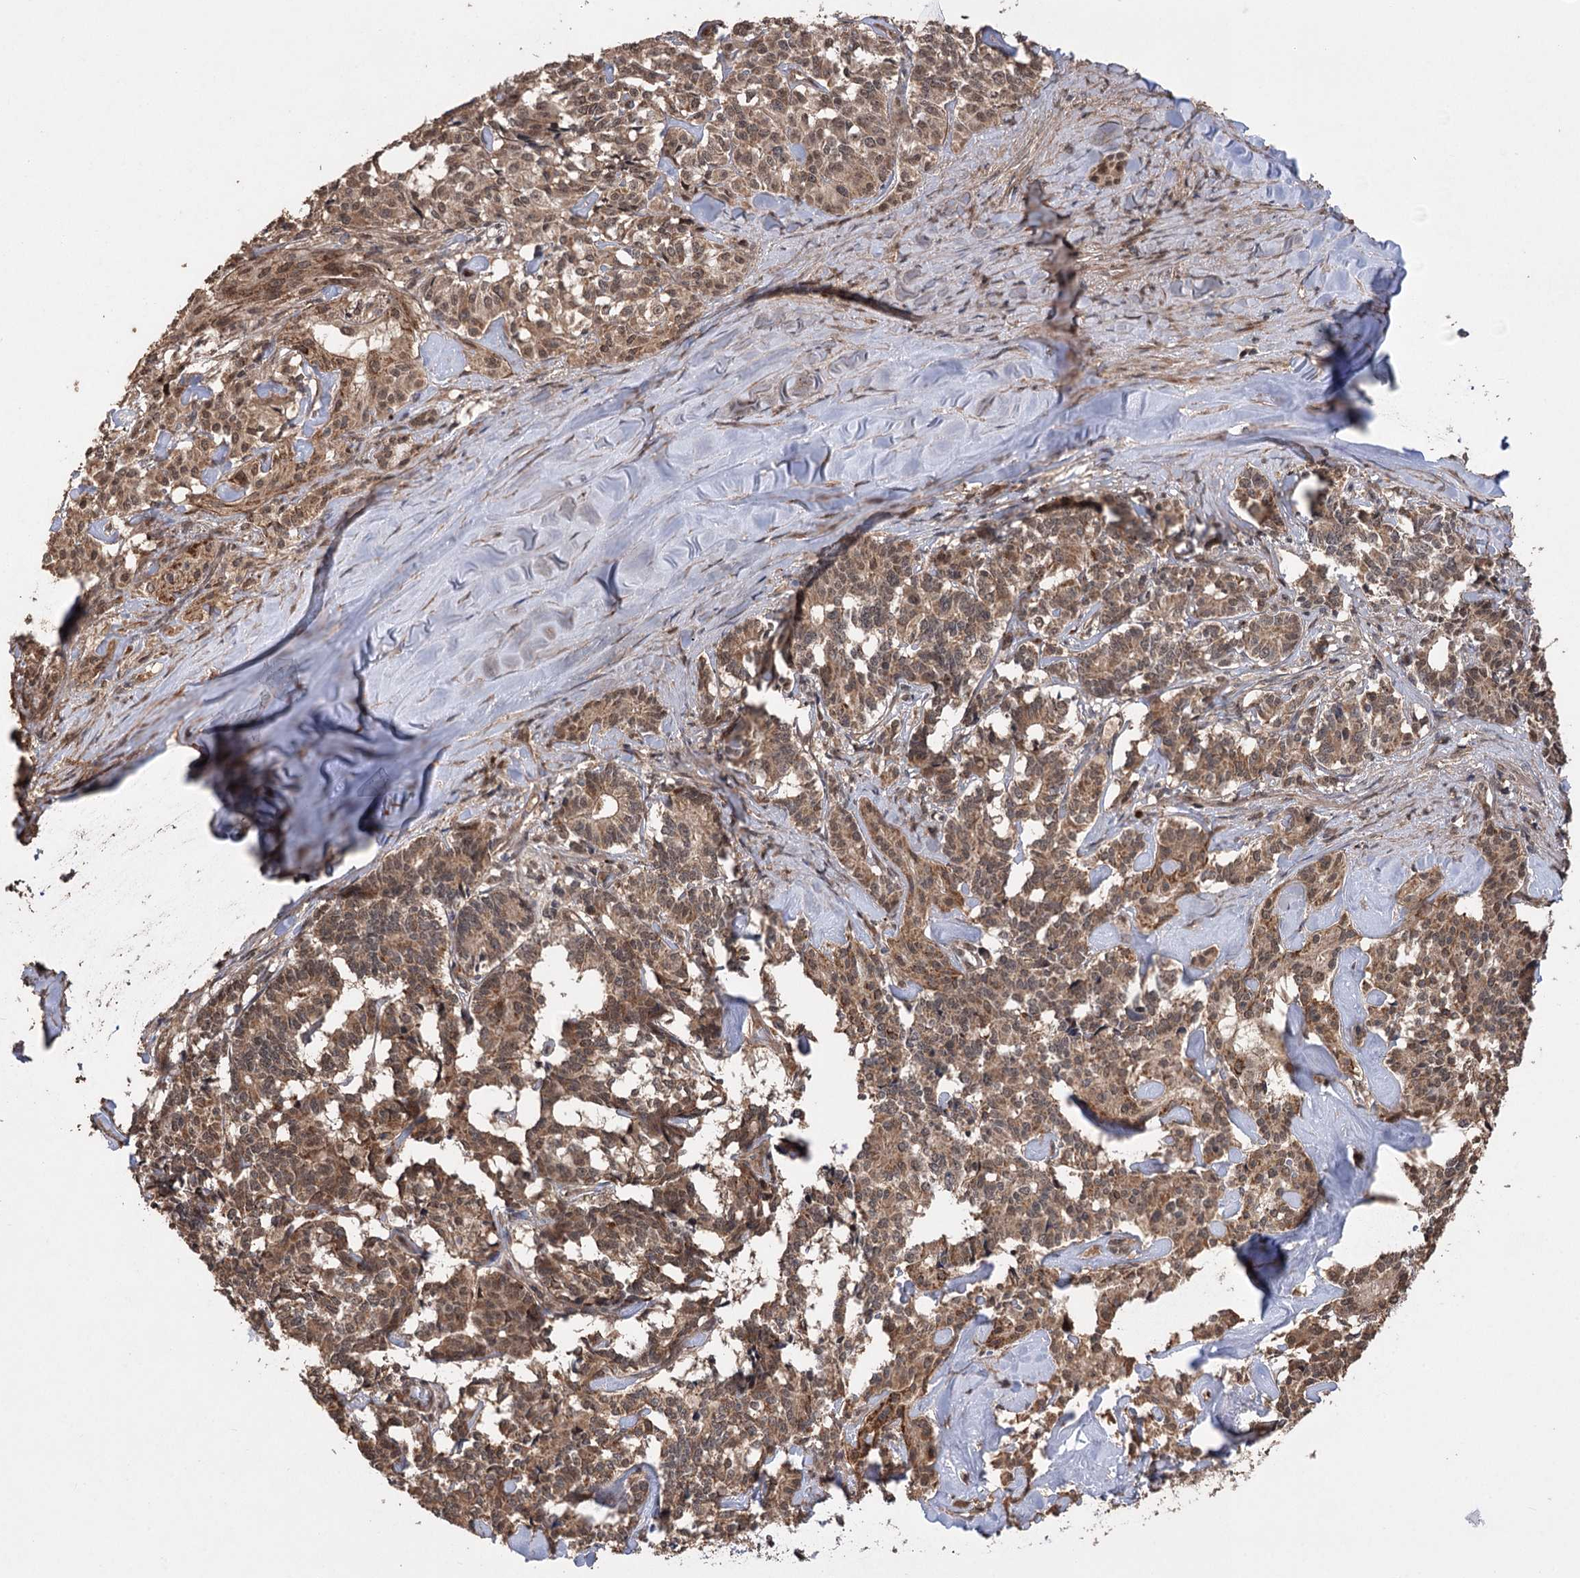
{"staining": {"intensity": "moderate", "quantity": ">75%", "location": "cytoplasmic/membranous,nuclear"}, "tissue": "pancreatic cancer", "cell_type": "Tumor cells", "image_type": "cancer", "snomed": [{"axis": "morphology", "description": "Adenocarcinoma, NOS"}, {"axis": "topography", "description": "Pancreas"}], "caption": "Immunohistochemical staining of pancreatic adenocarcinoma reveals moderate cytoplasmic/membranous and nuclear protein staining in approximately >75% of tumor cells.", "gene": "TENM2", "patient": {"sex": "female", "age": 74}}